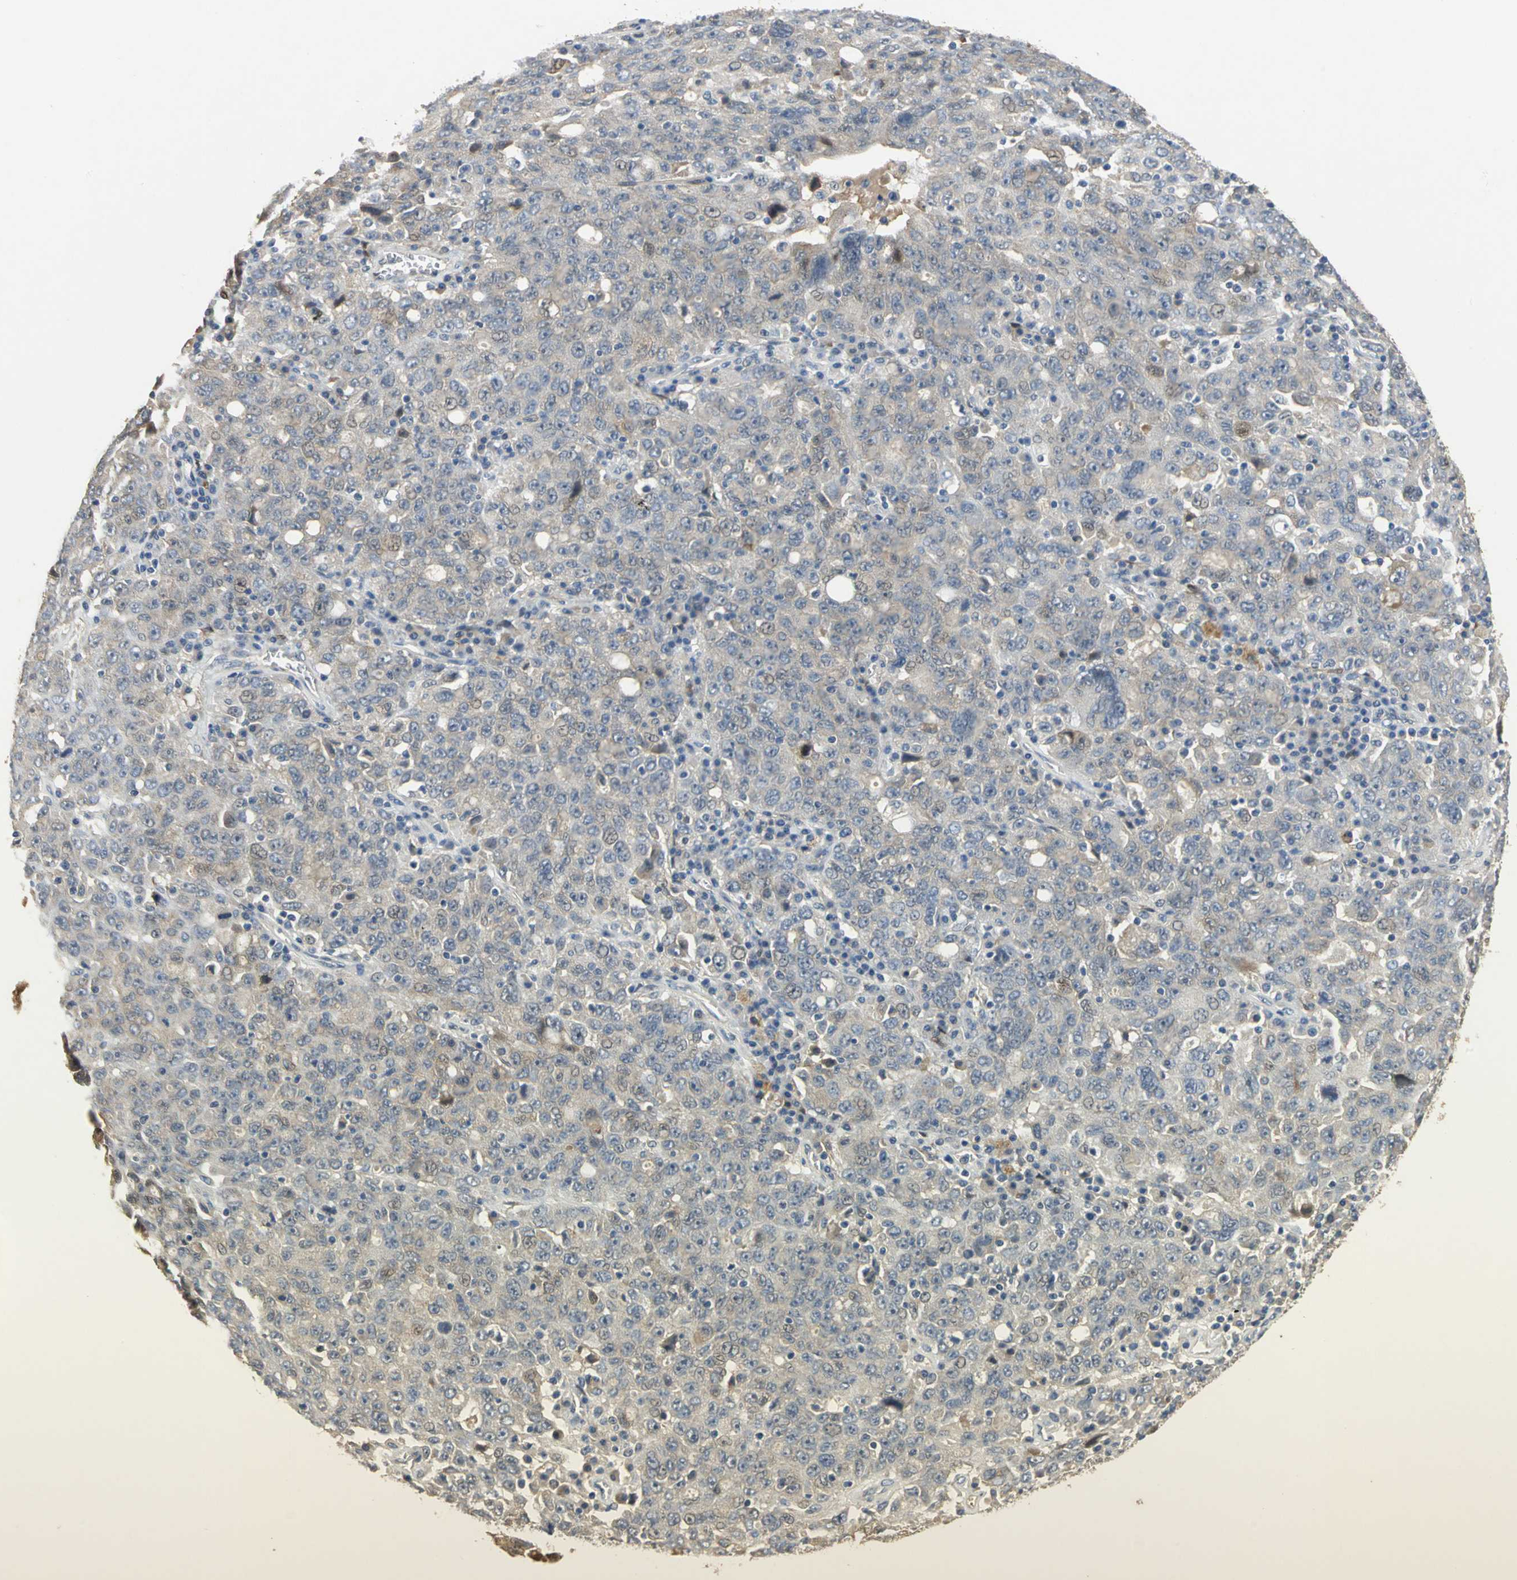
{"staining": {"intensity": "negative", "quantity": "none", "location": "none"}, "tissue": "ovarian cancer", "cell_type": "Tumor cells", "image_type": "cancer", "snomed": [{"axis": "morphology", "description": "Carcinoma, endometroid"}, {"axis": "topography", "description": "Ovary"}], "caption": "Tumor cells are negative for protein expression in human endometroid carcinoma (ovarian).", "gene": "IL17RB", "patient": {"sex": "female", "age": 62}}